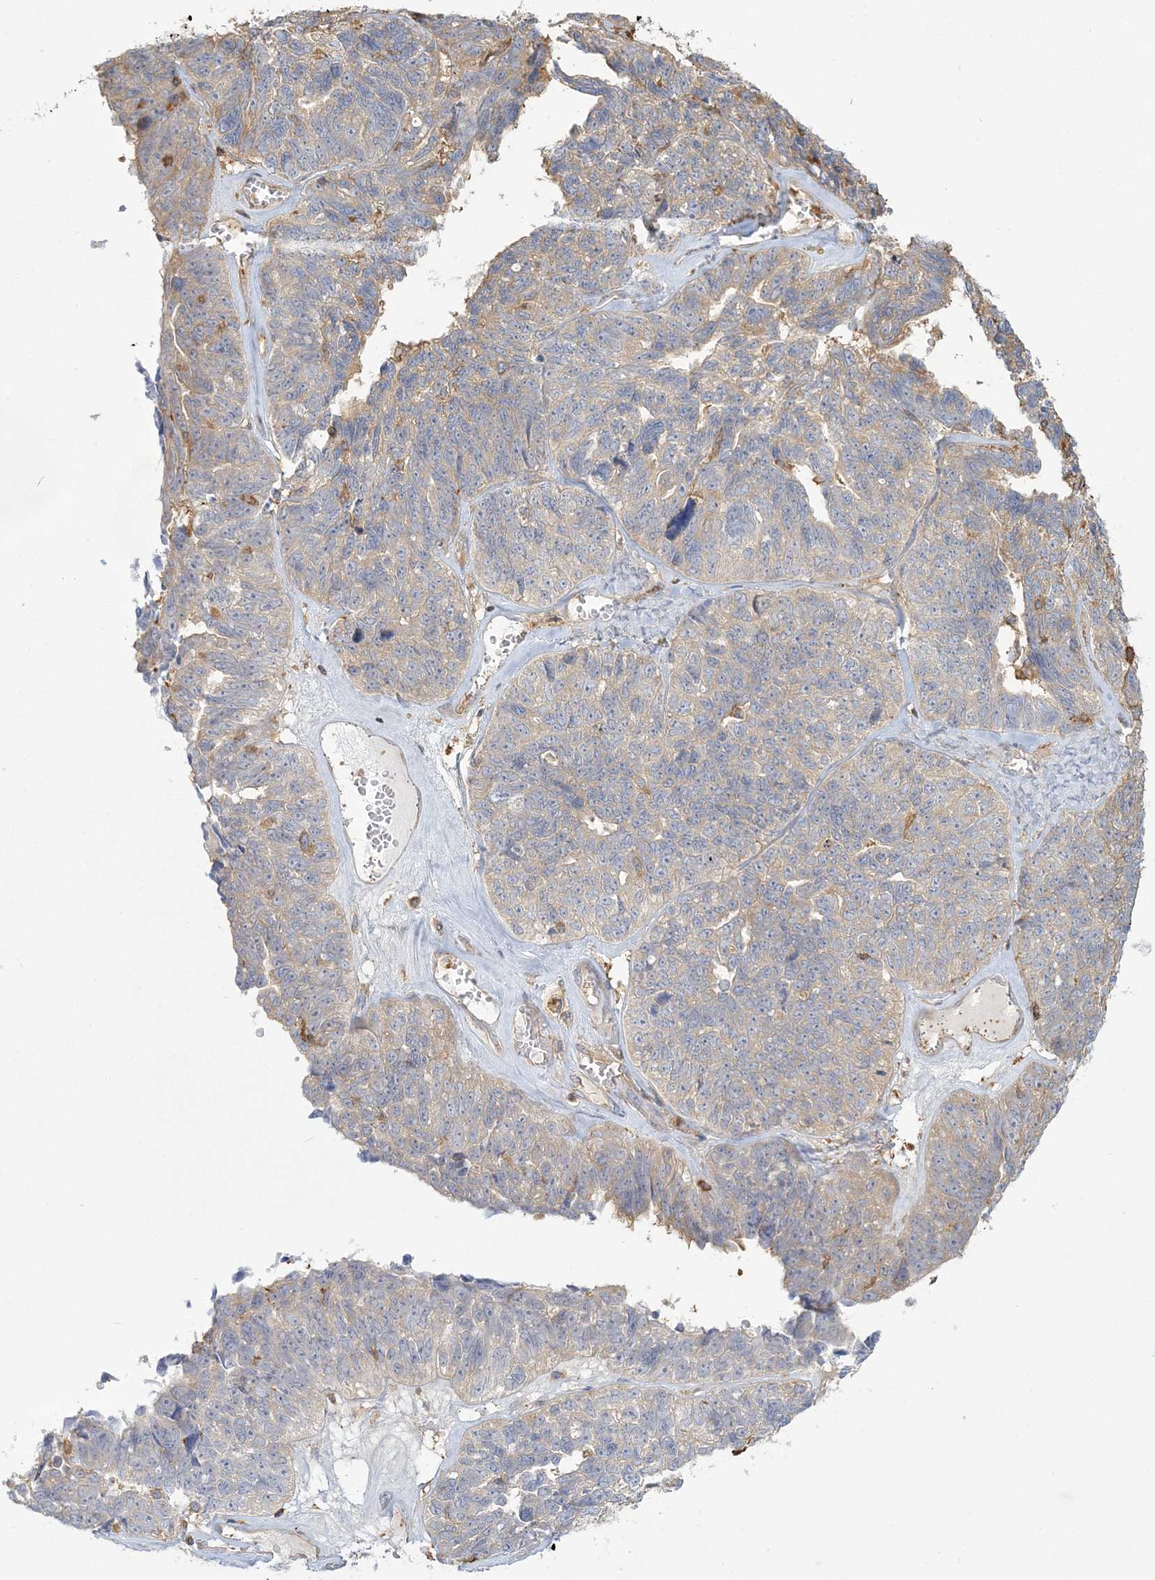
{"staining": {"intensity": "weak", "quantity": "25%-75%", "location": "cytoplasmic/membranous"}, "tissue": "ovarian cancer", "cell_type": "Tumor cells", "image_type": "cancer", "snomed": [{"axis": "morphology", "description": "Cystadenocarcinoma, serous, NOS"}, {"axis": "topography", "description": "Ovary"}], "caption": "Immunohistochemical staining of ovarian cancer (serous cystadenocarcinoma) shows low levels of weak cytoplasmic/membranous staining in approximately 25%-75% of tumor cells.", "gene": "ANKS1A", "patient": {"sex": "female", "age": 79}}